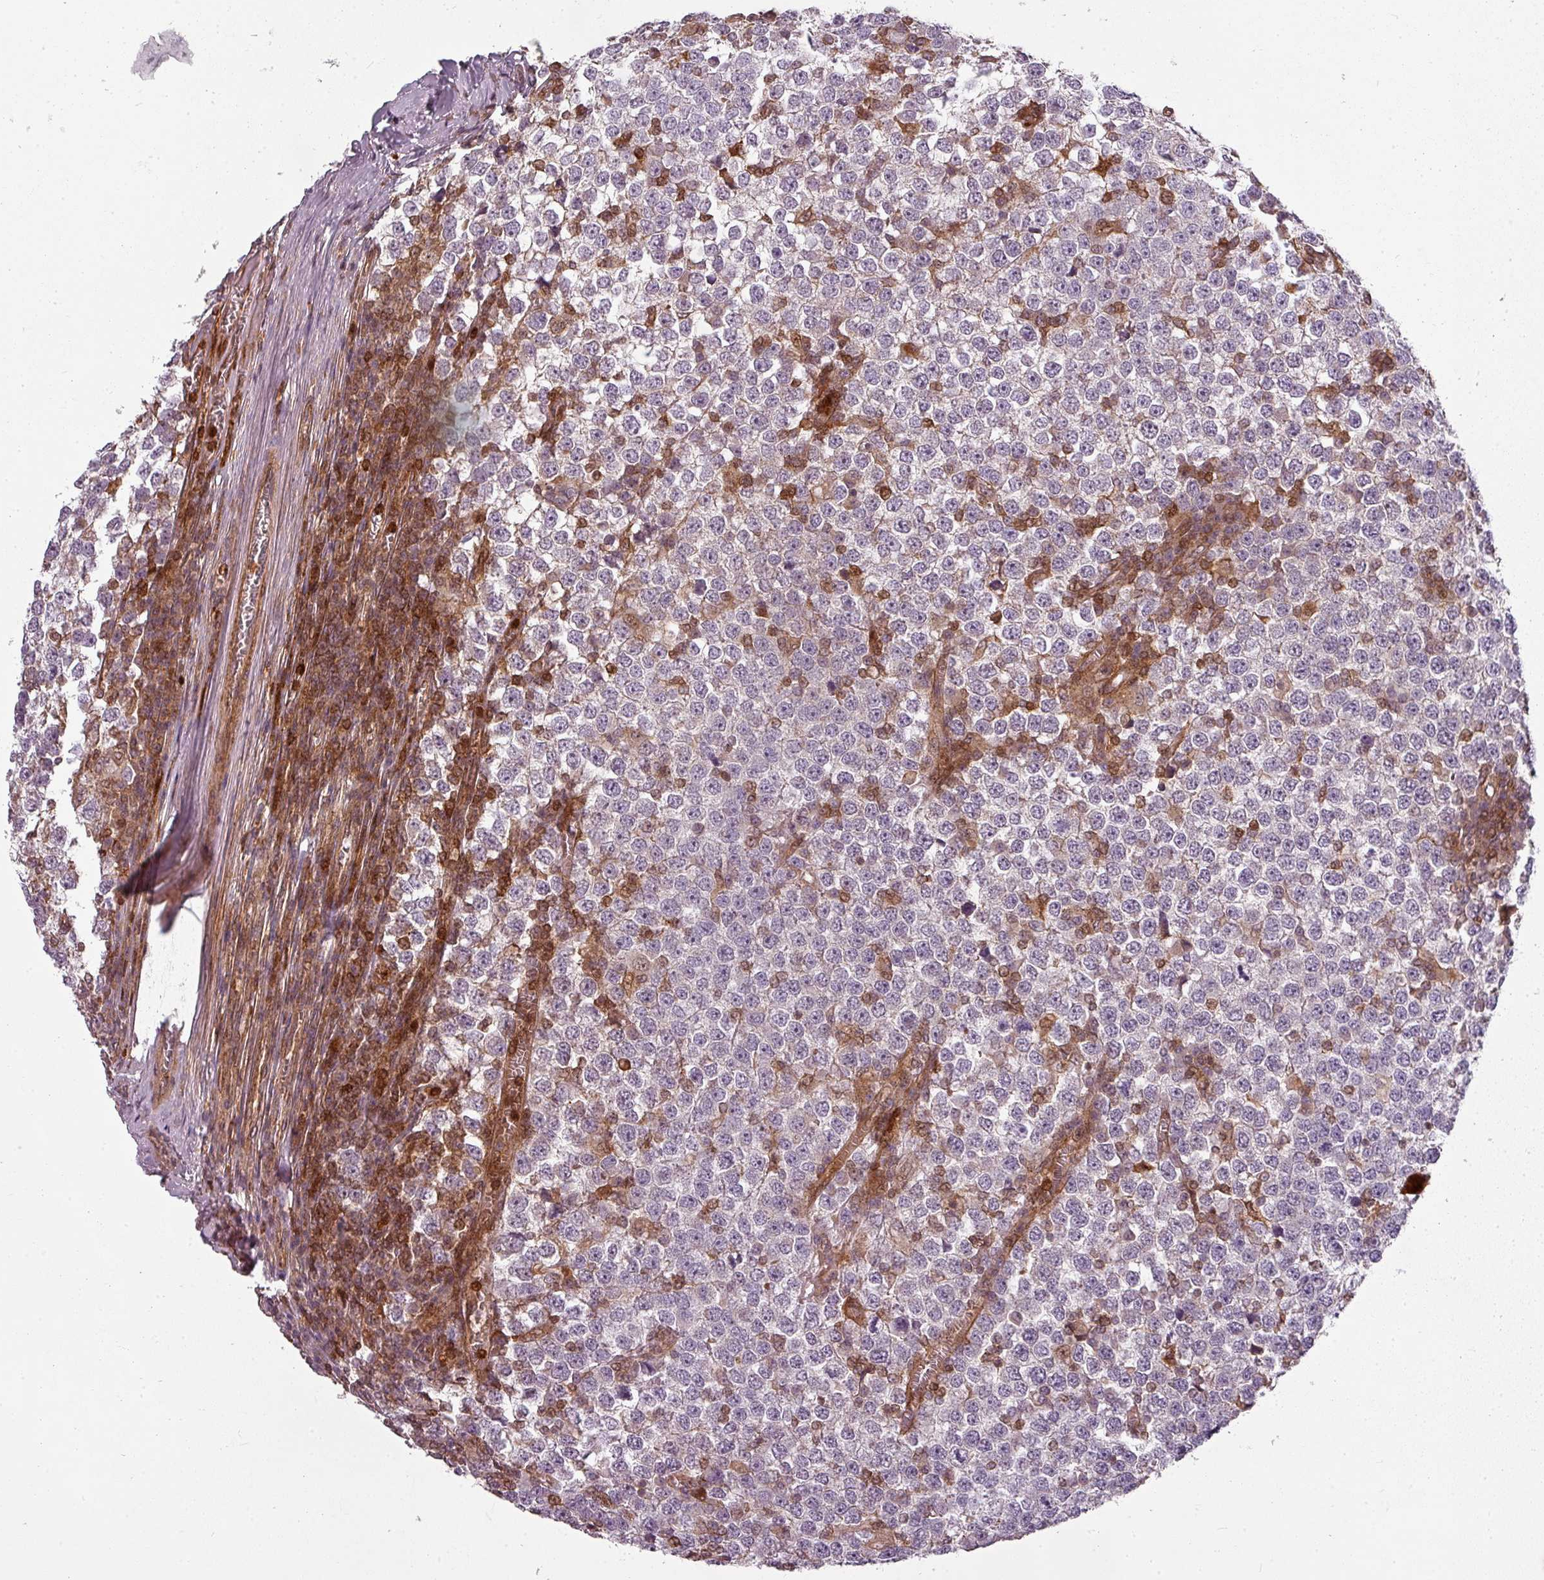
{"staining": {"intensity": "negative", "quantity": "none", "location": "none"}, "tissue": "testis cancer", "cell_type": "Tumor cells", "image_type": "cancer", "snomed": [{"axis": "morphology", "description": "Seminoma, NOS"}, {"axis": "topography", "description": "Testis"}], "caption": "An image of testis cancer (seminoma) stained for a protein displays no brown staining in tumor cells.", "gene": "CLIC1", "patient": {"sex": "male", "age": 65}}